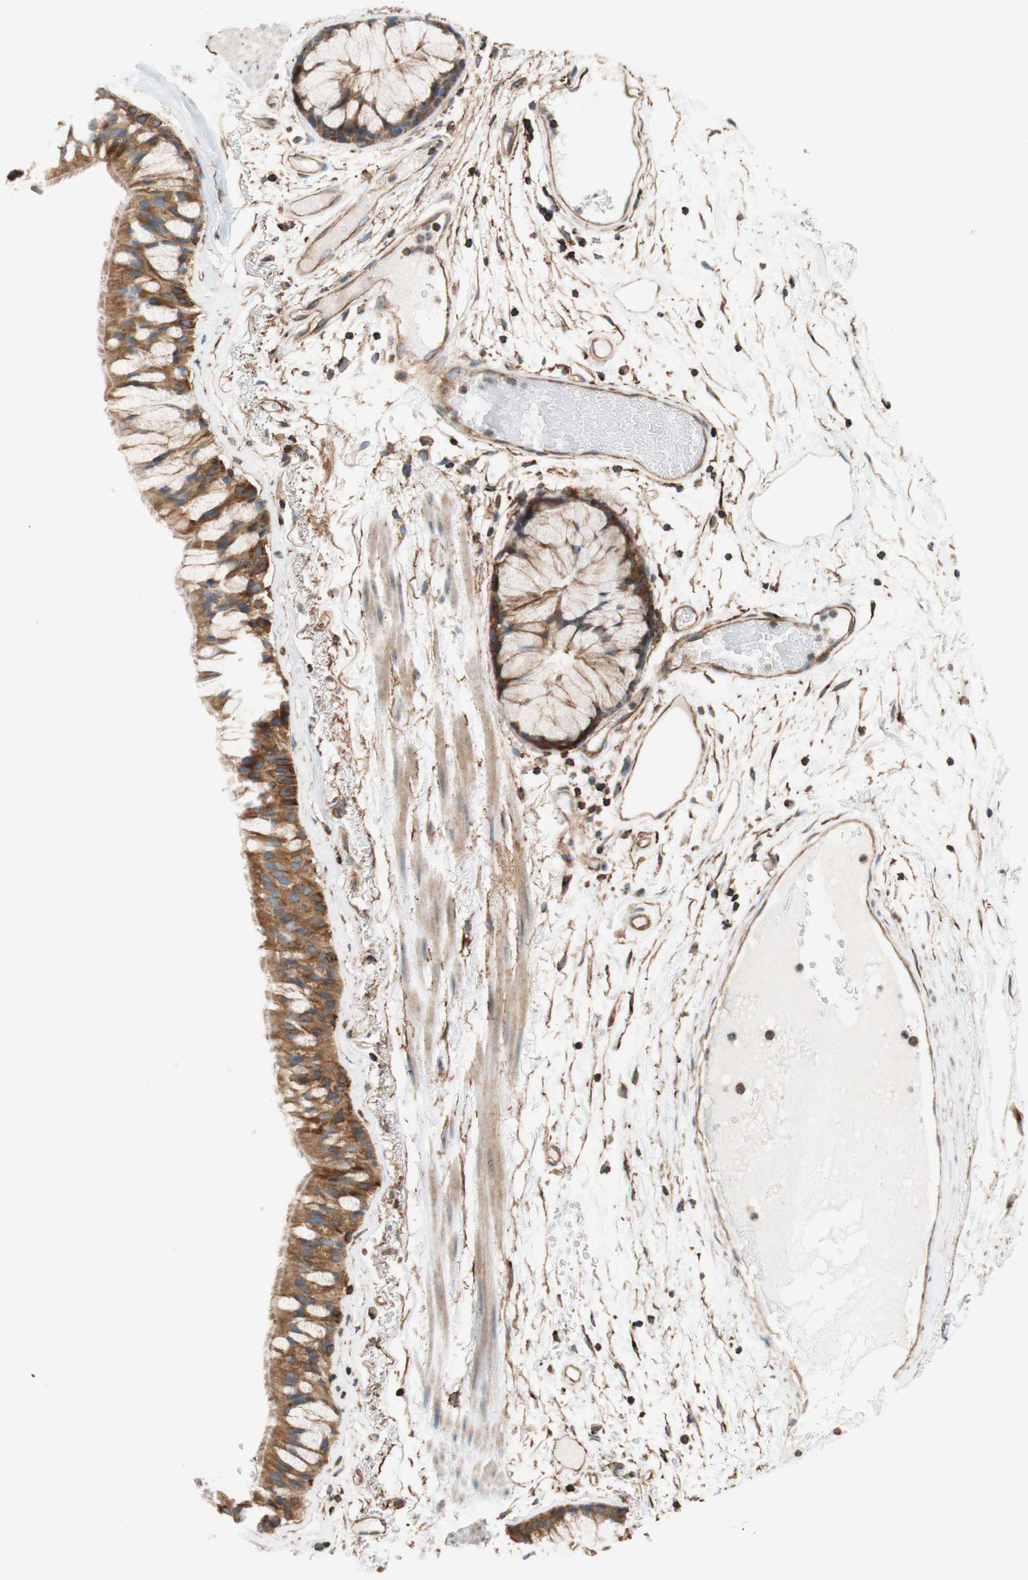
{"staining": {"intensity": "moderate", "quantity": ">75%", "location": "cytoplasmic/membranous"}, "tissue": "bronchus", "cell_type": "Respiratory epithelial cells", "image_type": "normal", "snomed": [{"axis": "morphology", "description": "Normal tissue, NOS"}, {"axis": "topography", "description": "Bronchus"}], "caption": "Protein staining exhibits moderate cytoplasmic/membranous expression in approximately >75% of respiratory epithelial cells in normal bronchus. The staining was performed using DAB to visualize the protein expression in brown, while the nuclei were stained in blue with hematoxylin (Magnification: 20x).", "gene": "VPS26A", "patient": {"sex": "male", "age": 66}}